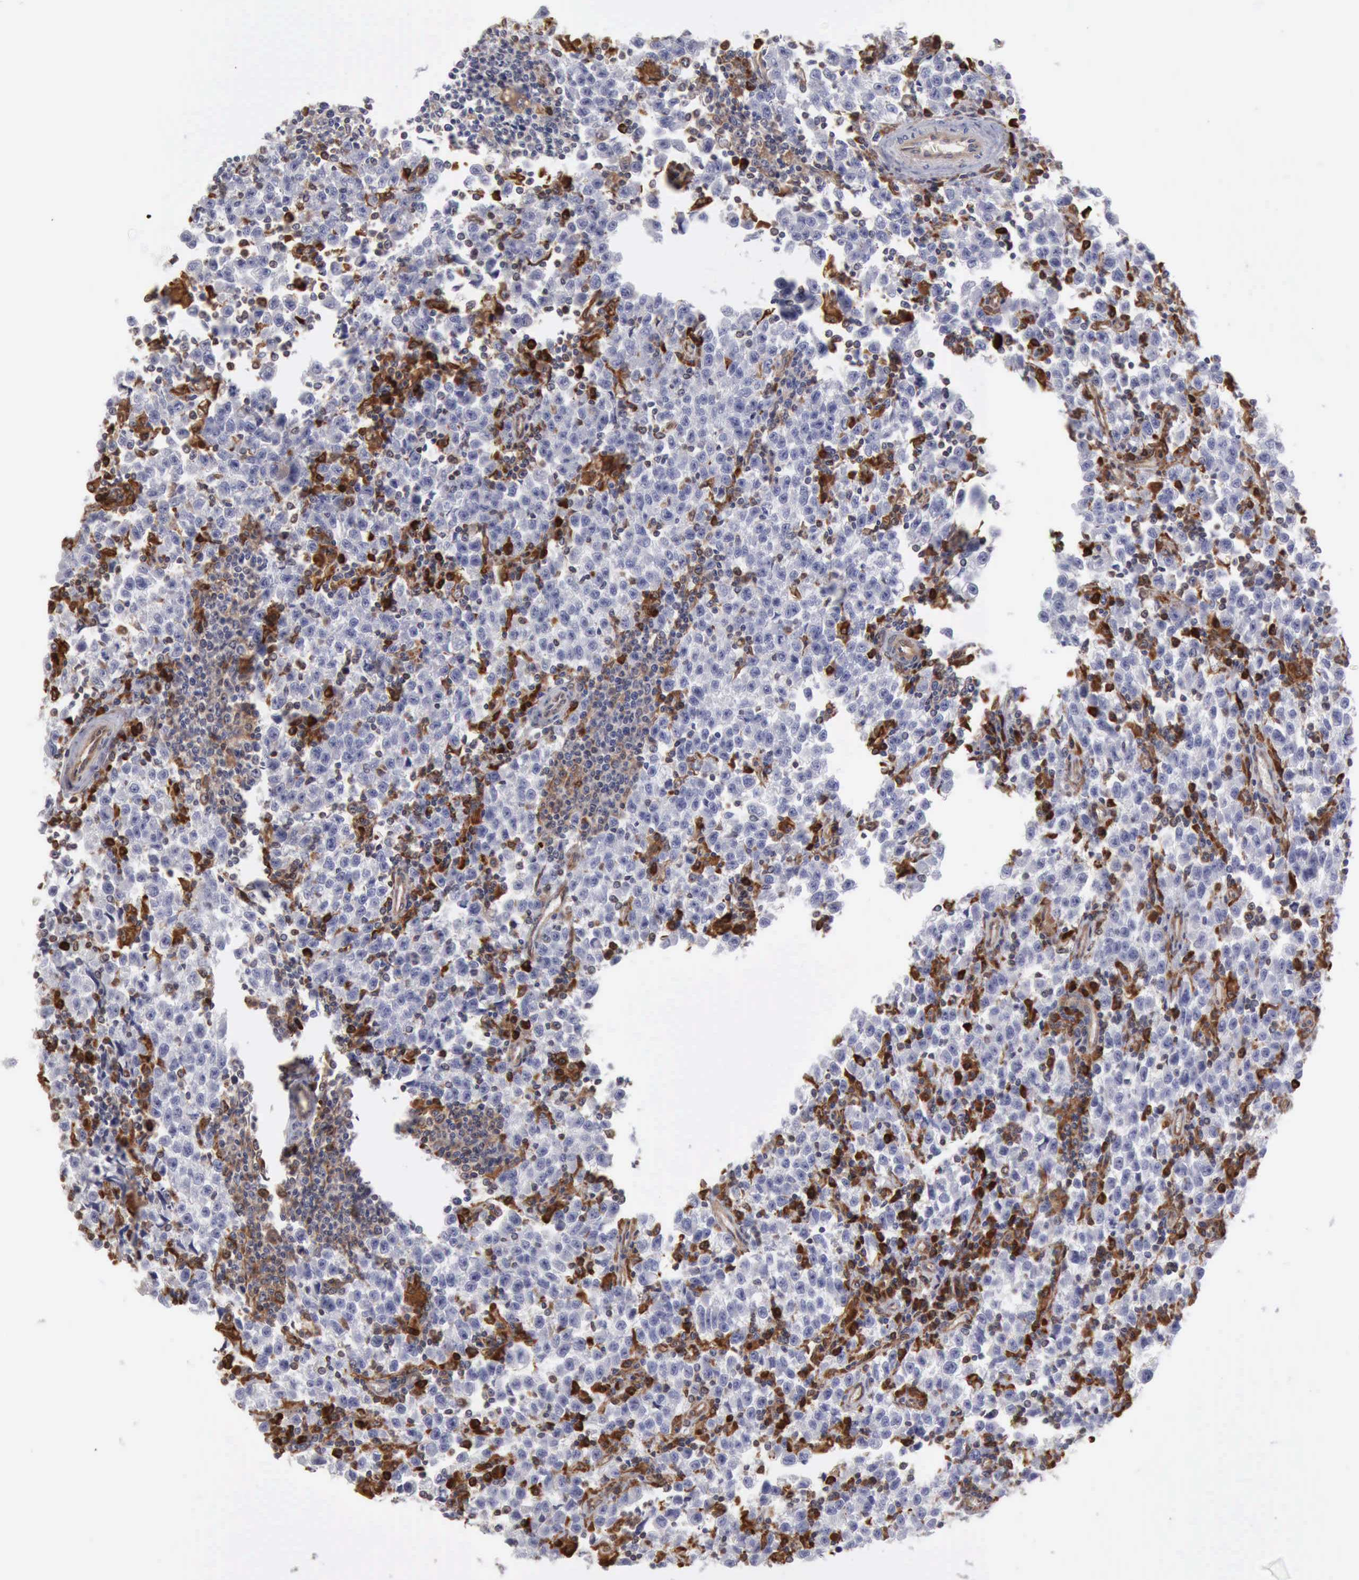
{"staining": {"intensity": "negative", "quantity": "none", "location": "none"}, "tissue": "testis cancer", "cell_type": "Tumor cells", "image_type": "cancer", "snomed": [{"axis": "morphology", "description": "Seminoma, NOS"}, {"axis": "topography", "description": "Testis"}], "caption": "An image of human seminoma (testis) is negative for staining in tumor cells.", "gene": "APOL2", "patient": {"sex": "male", "age": 35}}